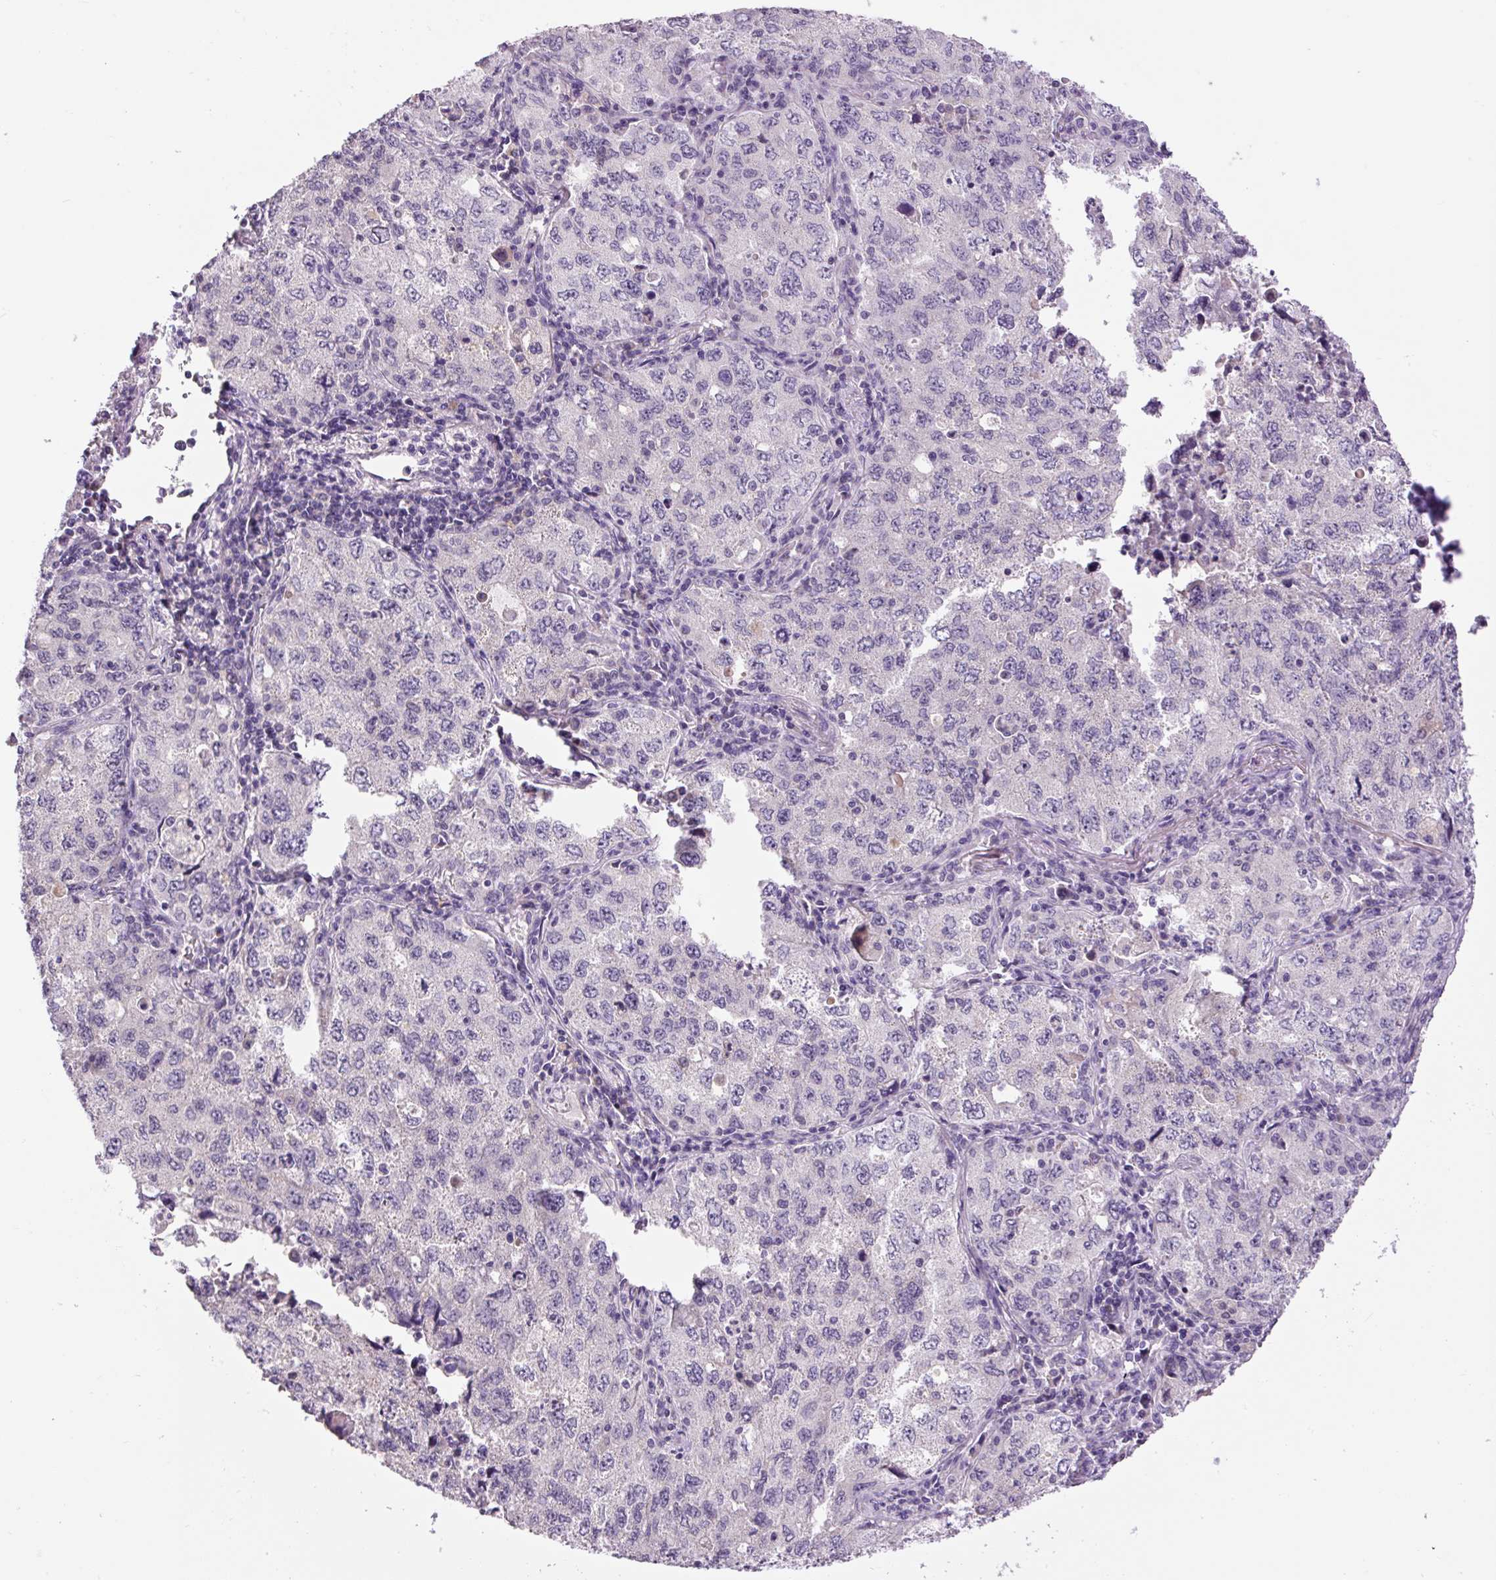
{"staining": {"intensity": "negative", "quantity": "none", "location": "none"}, "tissue": "lung cancer", "cell_type": "Tumor cells", "image_type": "cancer", "snomed": [{"axis": "morphology", "description": "Adenocarcinoma, NOS"}, {"axis": "topography", "description": "Lung"}], "caption": "DAB immunohistochemical staining of human adenocarcinoma (lung) reveals no significant positivity in tumor cells. (IHC, brightfield microscopy, high magnification).", "gene": "FABP7", "patient": {"sex": "female", "age": 57}}